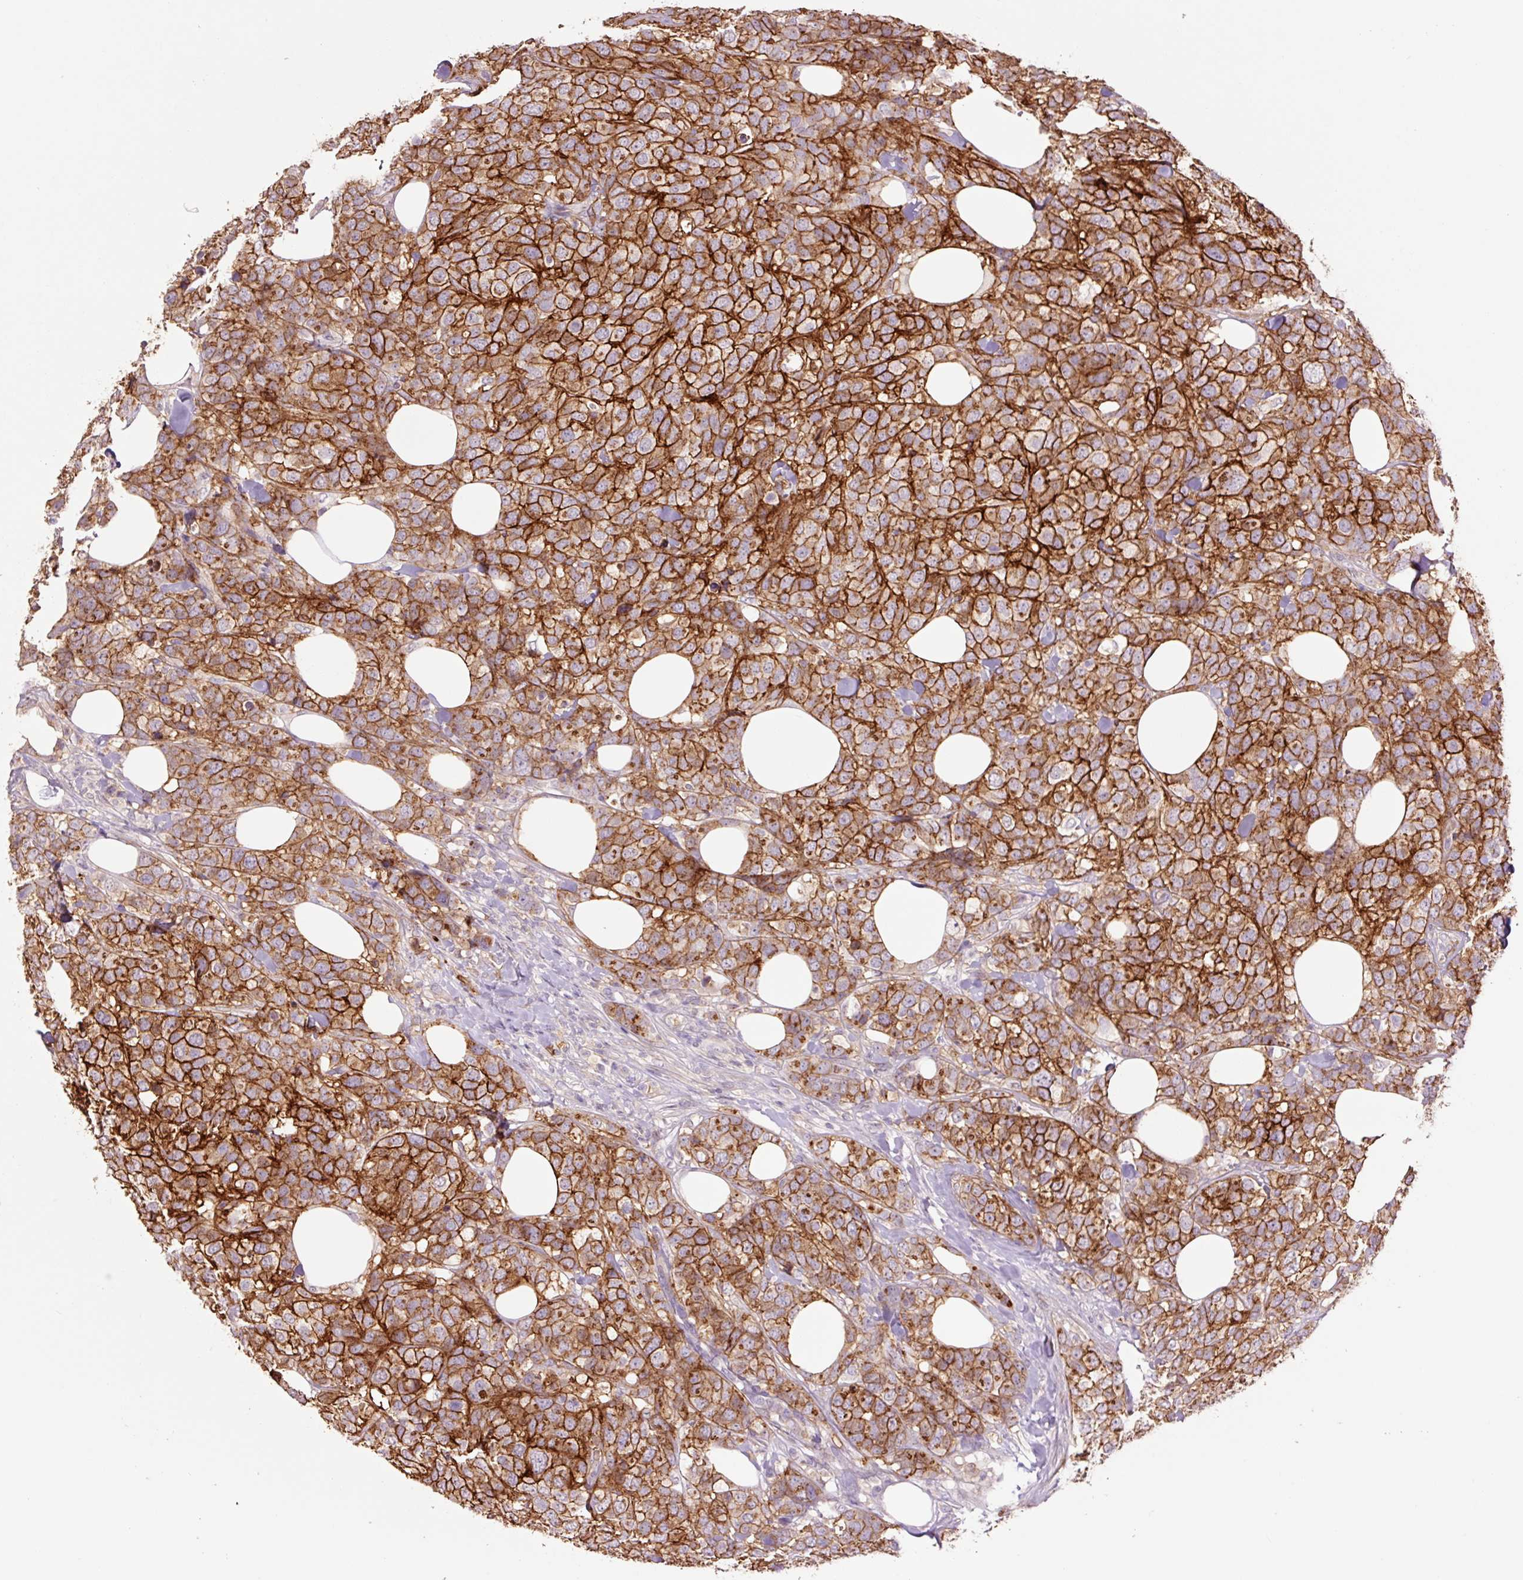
{"staining": {"intensity": "strong", "quantity": ">75%", "location": "cytoplasmic/membranous"}, "tissue": "breast cancer", "cell_type": "Tumor cells", "image_type": "cancer", "snomed": [{"axis": "morphology", "description": "Lobular carcinoma"}, {"axis": "topography", "description": "Breast"}], "caption": "Protein staining displays strong cytoplasmic/membranous staining in about >75% of tumor cells in lobular carcinoma (breast).", "gene": "SLC1A4", "patient": {"sex": "female", "age": 59}}